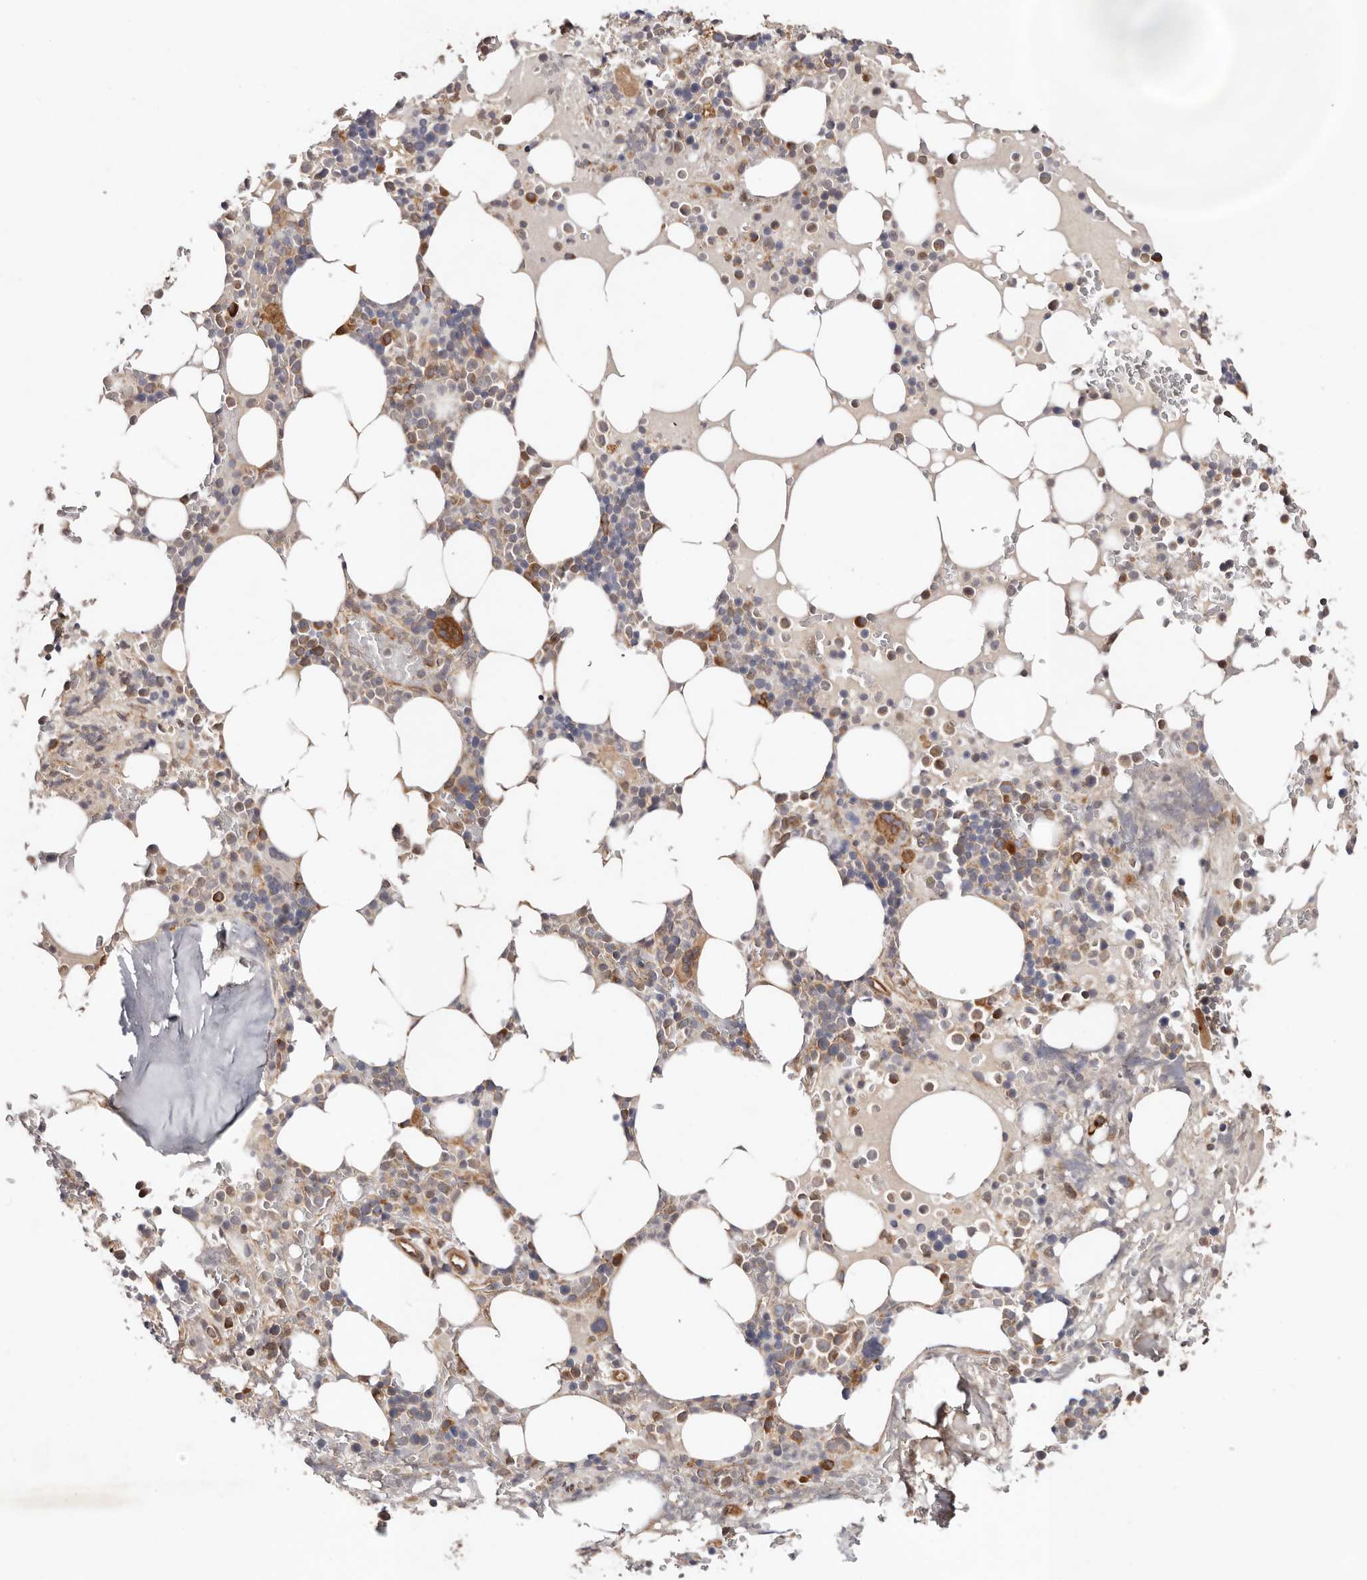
{"staining": {"intensity": "moderate", "quantity": "<25%", "location": "cytoplasmic/membranous"}, "tissue": "bone marrow", "cell_type": "Hematopoietic cells", "image_type": "normal", "snomed": [{"axis": "morphology", "description": "Normal tissue, NOS"}, {"axis": "topography", "description": "Bone marrow"}], "caption": "The immunohistochemical stain labels moderate cytoplasmic/membranous positivity in hematopoietic cells of benign bone marrow. (brown staining indicates protein expression, while blue staining denotes nuclei).", "gene": "MACF1", "patient": {"sex": "male", "age": 58}}